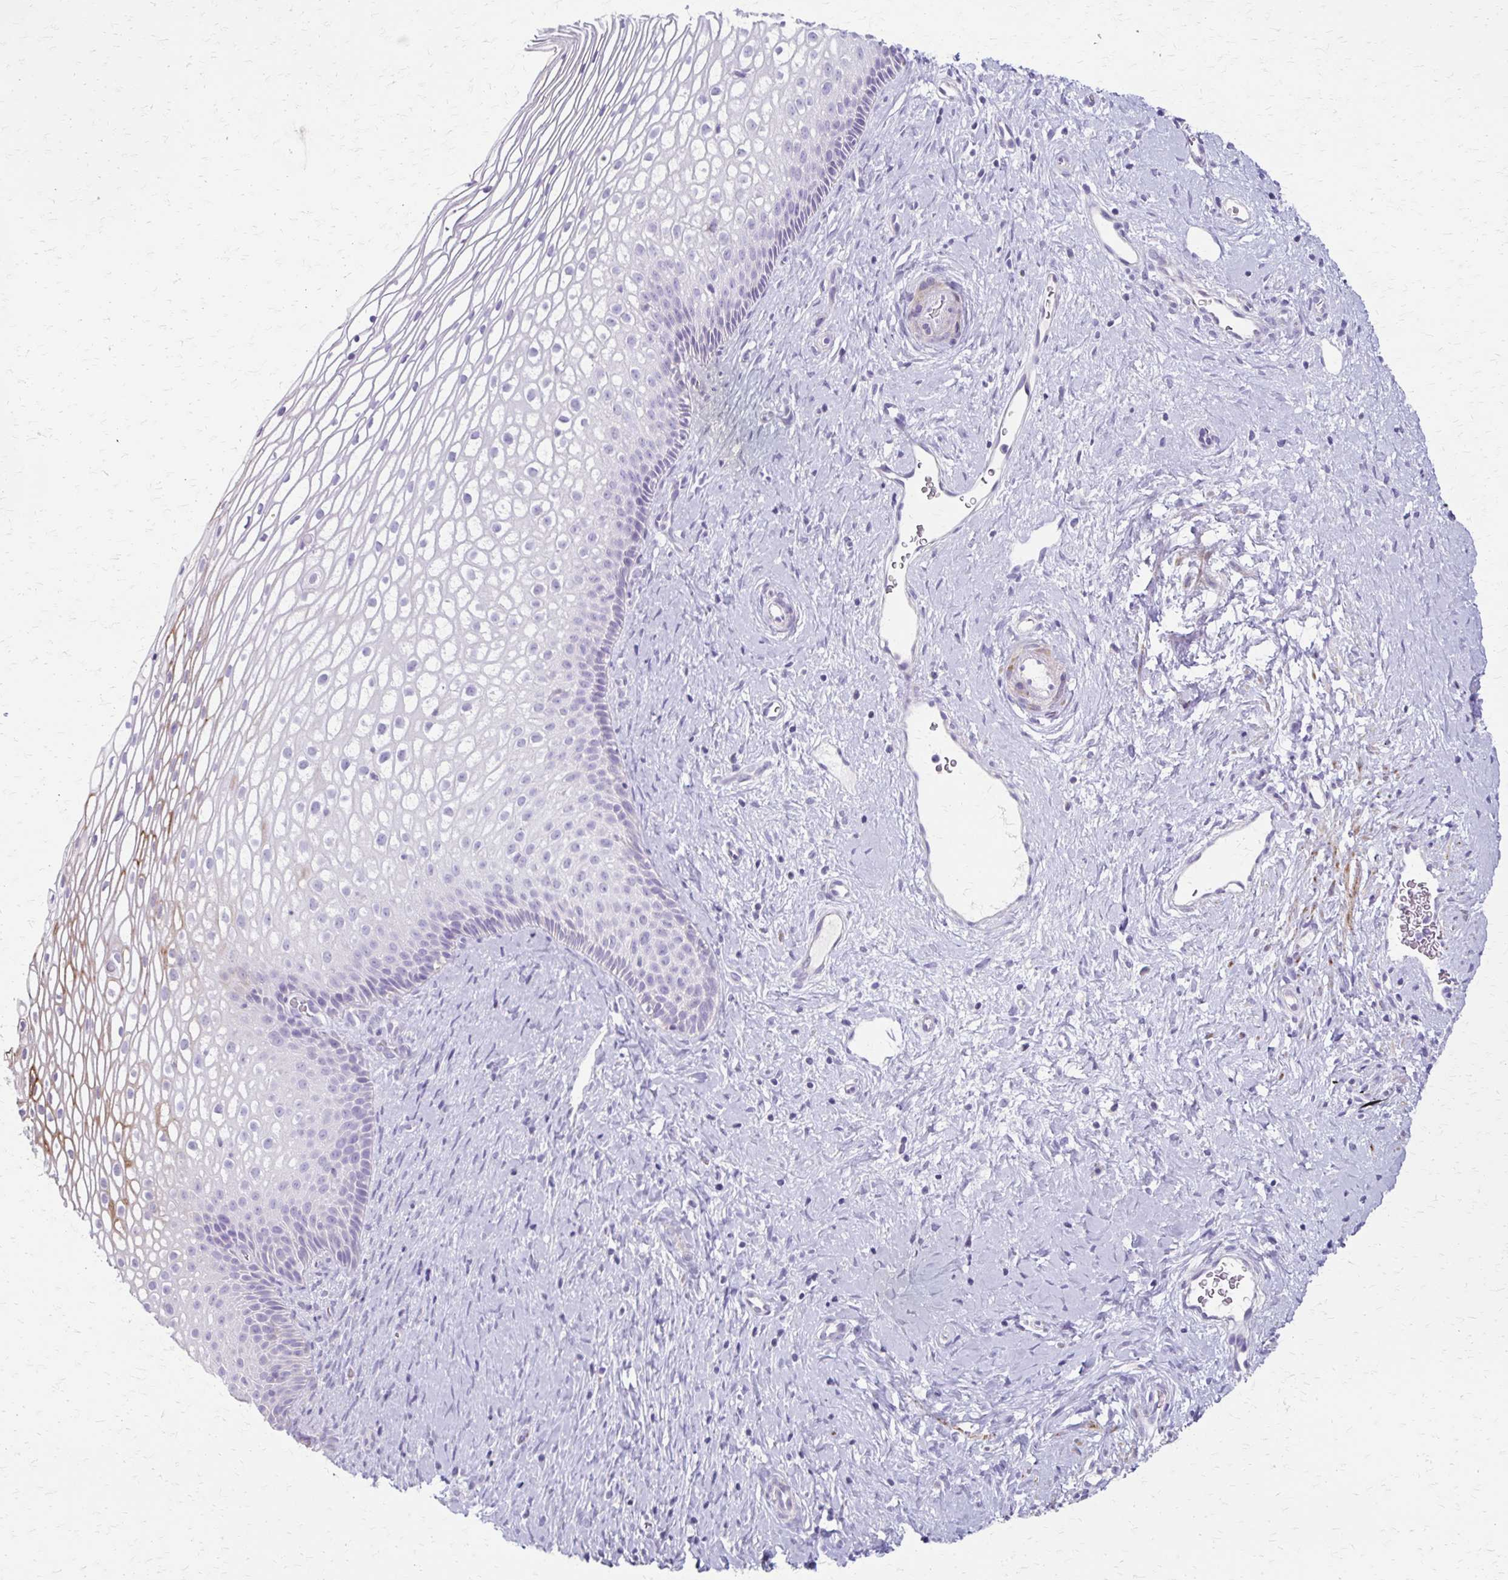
{"staining": {"intensity": "moderate", "quantity": "<25%", "location": "cytoplasmic/membranous"}, "tissue": "cervix", "cell_type": "Squamous epithelial cells", "image_type": "normal", "snomed": [{"axis": "morphology", "description": "Normal tissue, NOS"}, {"axis": "topography", "description": "Cervix"}], "caption": "Immunohistochemistry (IHC) of benign human cervix shows low levels of moderate cytoplasmic/membranous expression in approximately <25% of squamous epithelial cells.", "gene": "ZSCAN5B", "patient": {"sex": "female", "age": 34}}